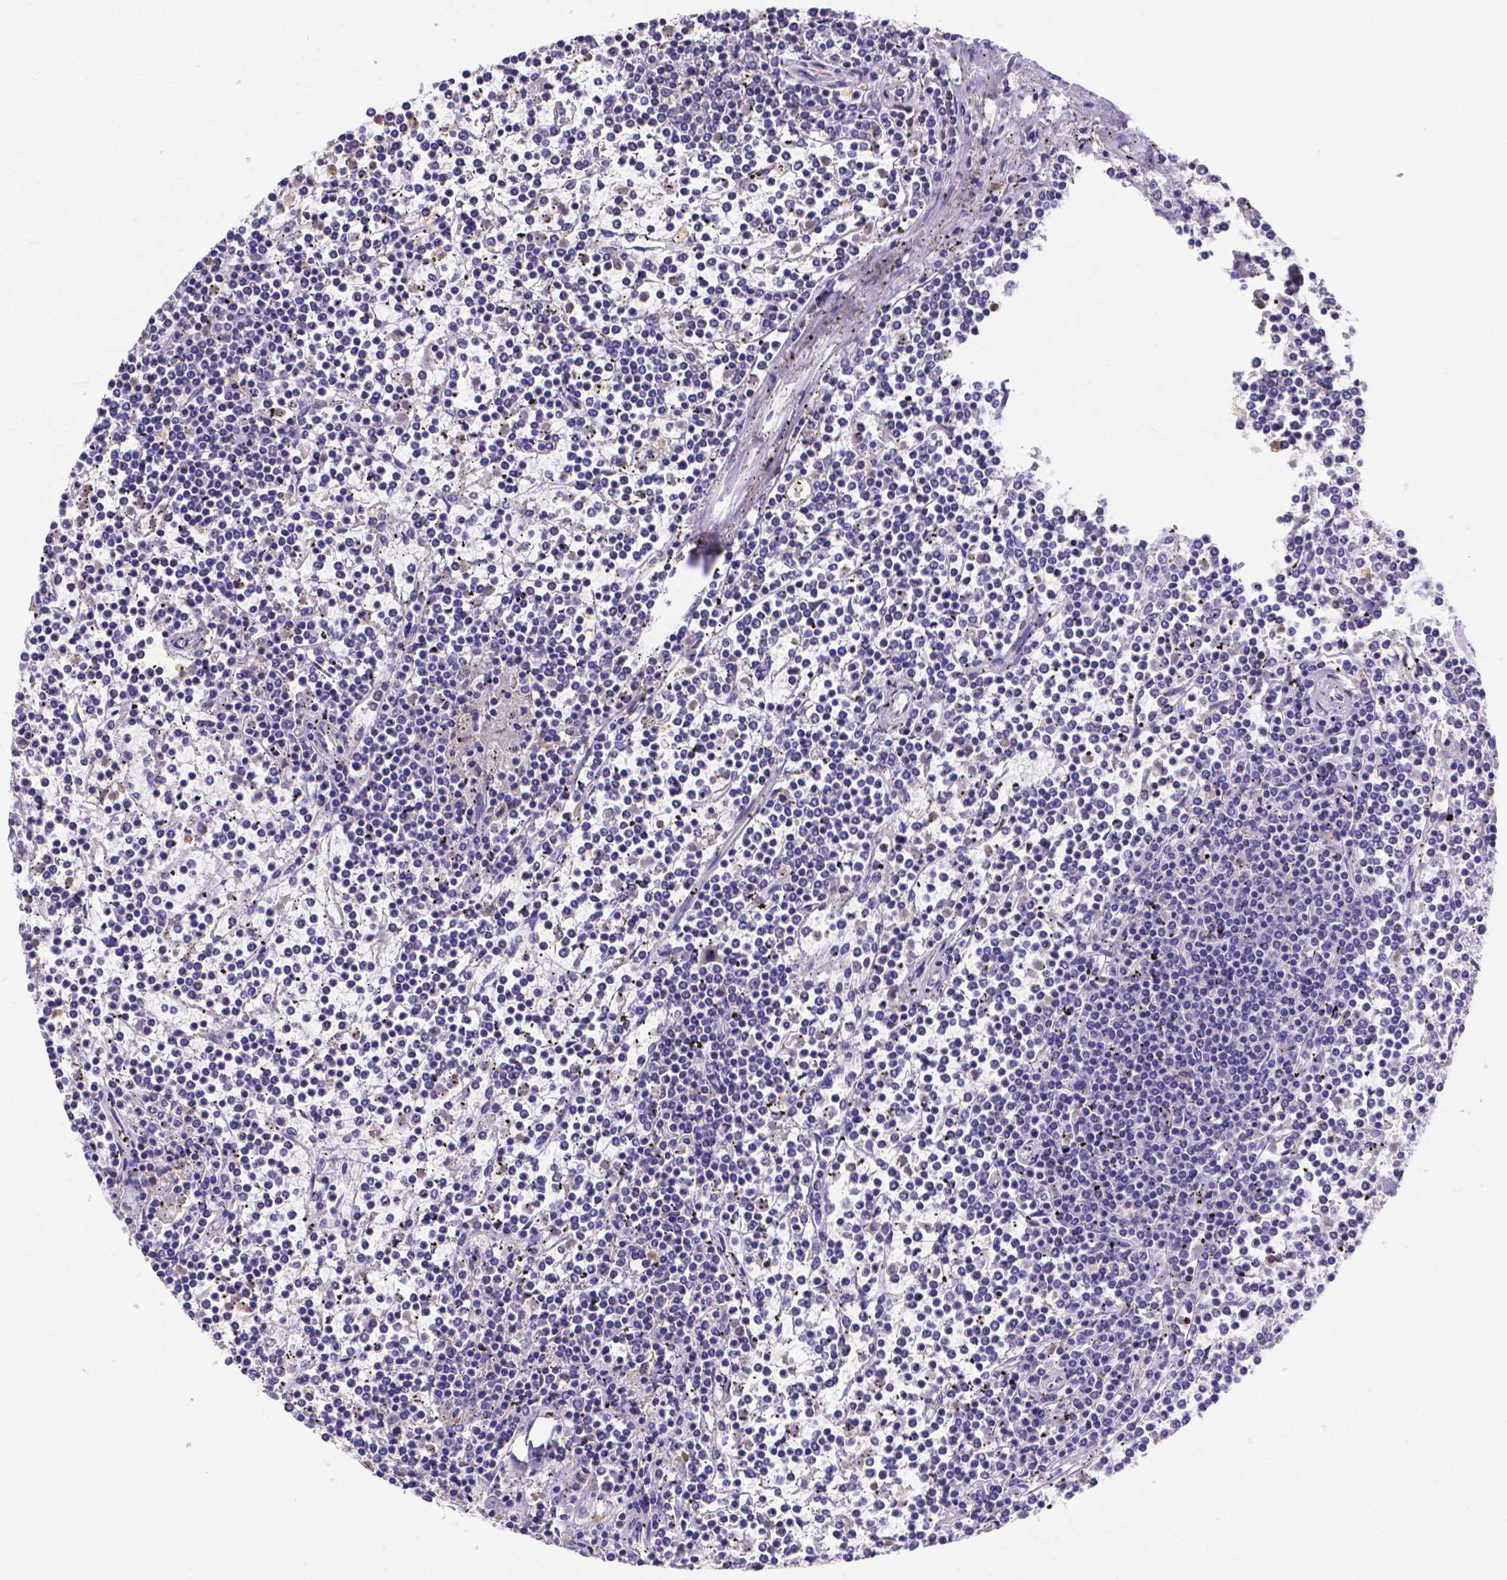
{"staining": {"intensity": "negative", "quantity": "none", "location": "none"}, "tissue": "lymphoma", "cell_type": "Tumor cells", "image_type": "cancer", "snomed": [{"axis": "morphology", "description": "Malignant lymphoma, non-Hodgkin's type, Low grade"}, {"axis": "topography", "description": "Spleen"}], "caption": "IHC image of neoplastic tissue: human malignant lymphoma, non-Hodgkin's type (low-grade) stained with DAB exhibits no significant protein staining in tumor cells.", "gene": "ATP6V1D", "patient": {"sex": "female", "age": 19}}